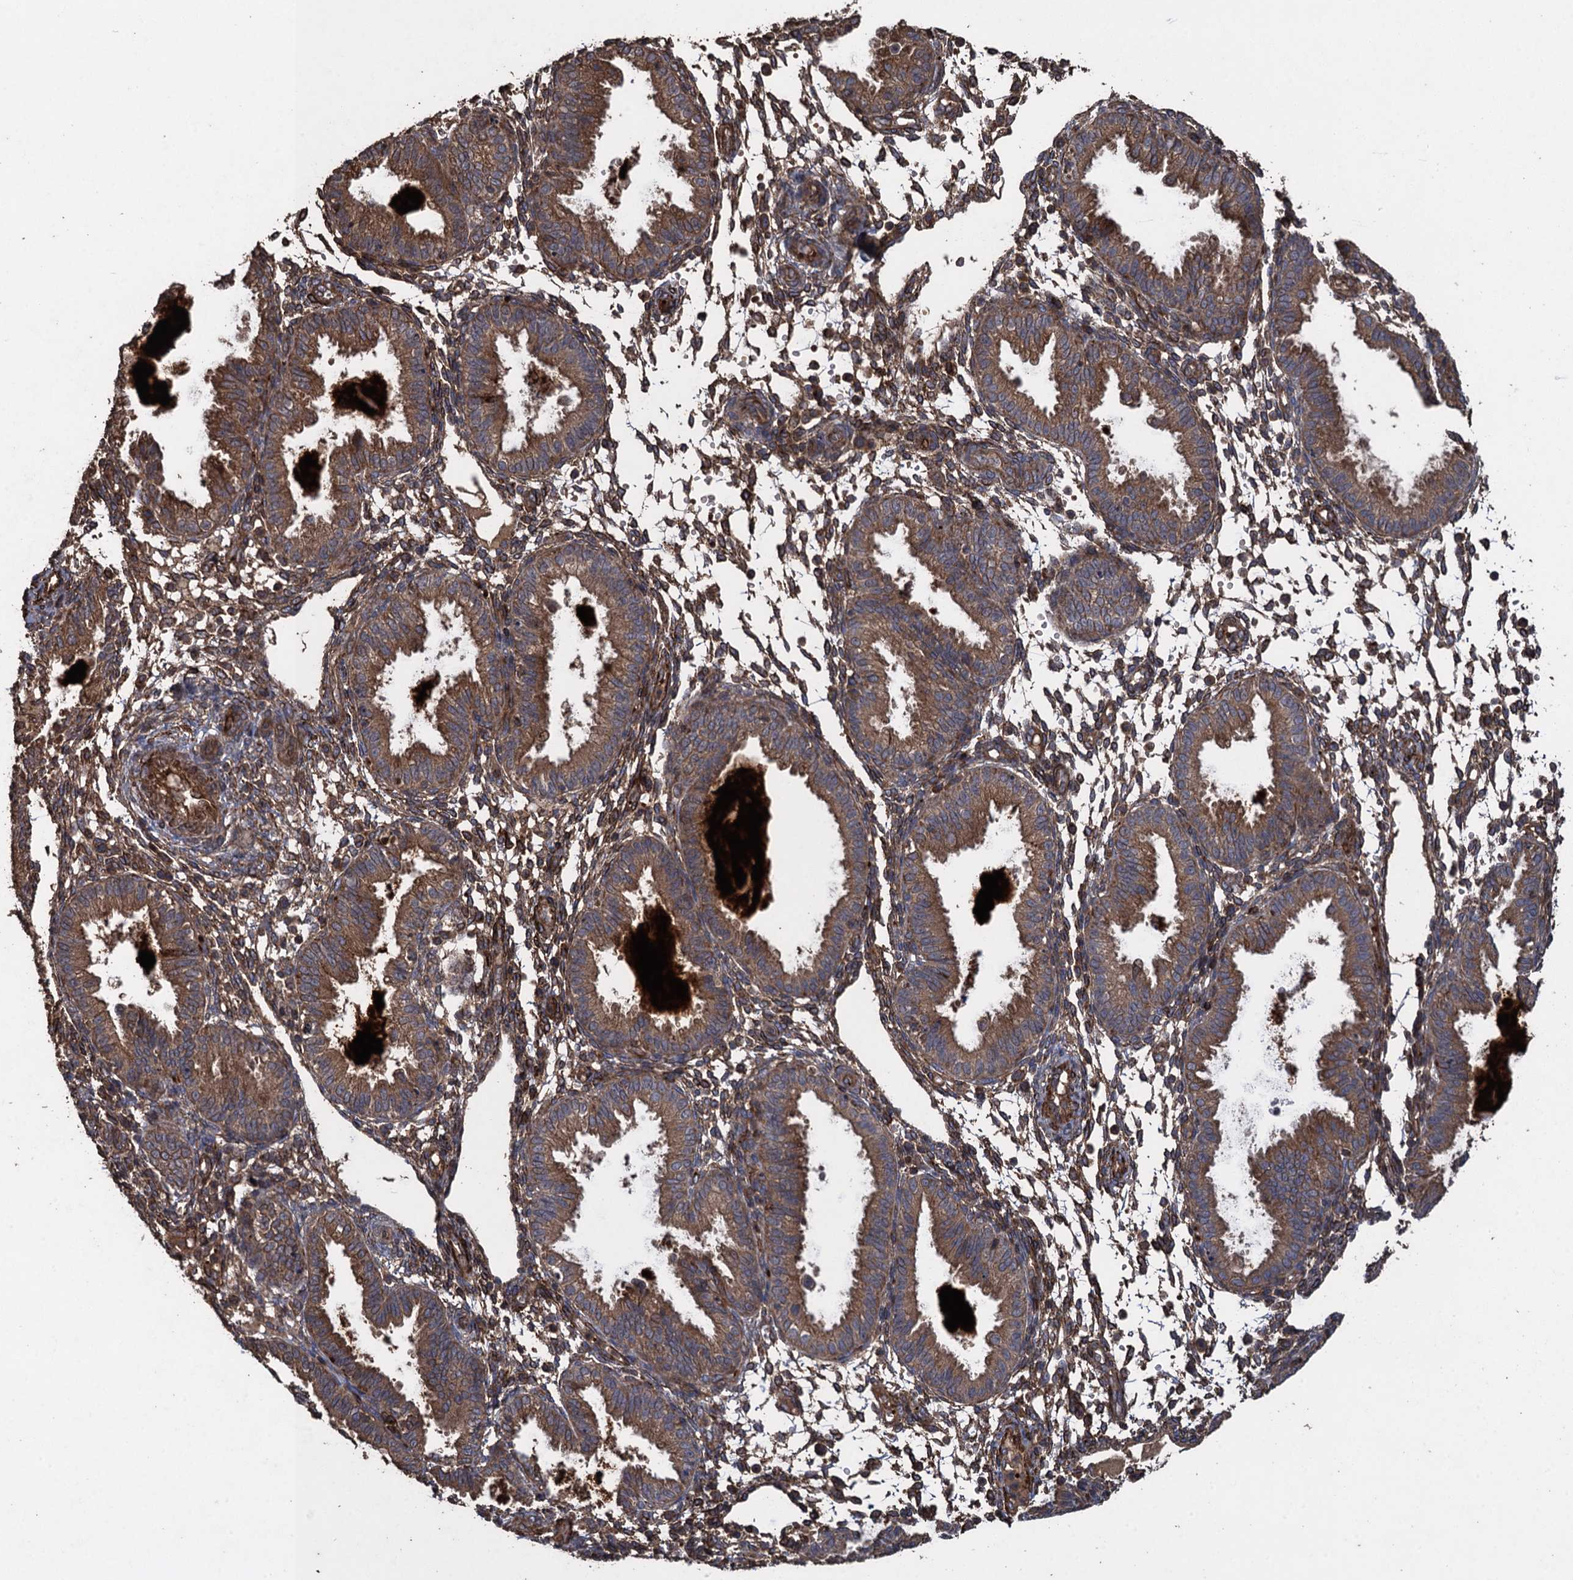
{"staining": {"intensity": "moderate", "quantity": "25%-75%", "location": "cytoplasmic/membranous"}, "tissue": "endometrium", "cell_type": "Cells in endometrial stroma", "image_type": "normal", "snomed": [{"axis": "morphology", "description": "Normal tissue, NOS"}, {"axis": "topography", "description": "Endometrium"}], "caption": "Moderate cytoplasmic/membranous staining is identified in about 25%-75% of cells in endometrial stroma in normal endometrium. The staining was performed using DAB to visualize the protein expression in brown, while the nuclei were stained in blue with hematoxylin (Magnification: 20x).", "gene": "TXNDC11", "patient": {"sex": "female", "age": 33}}